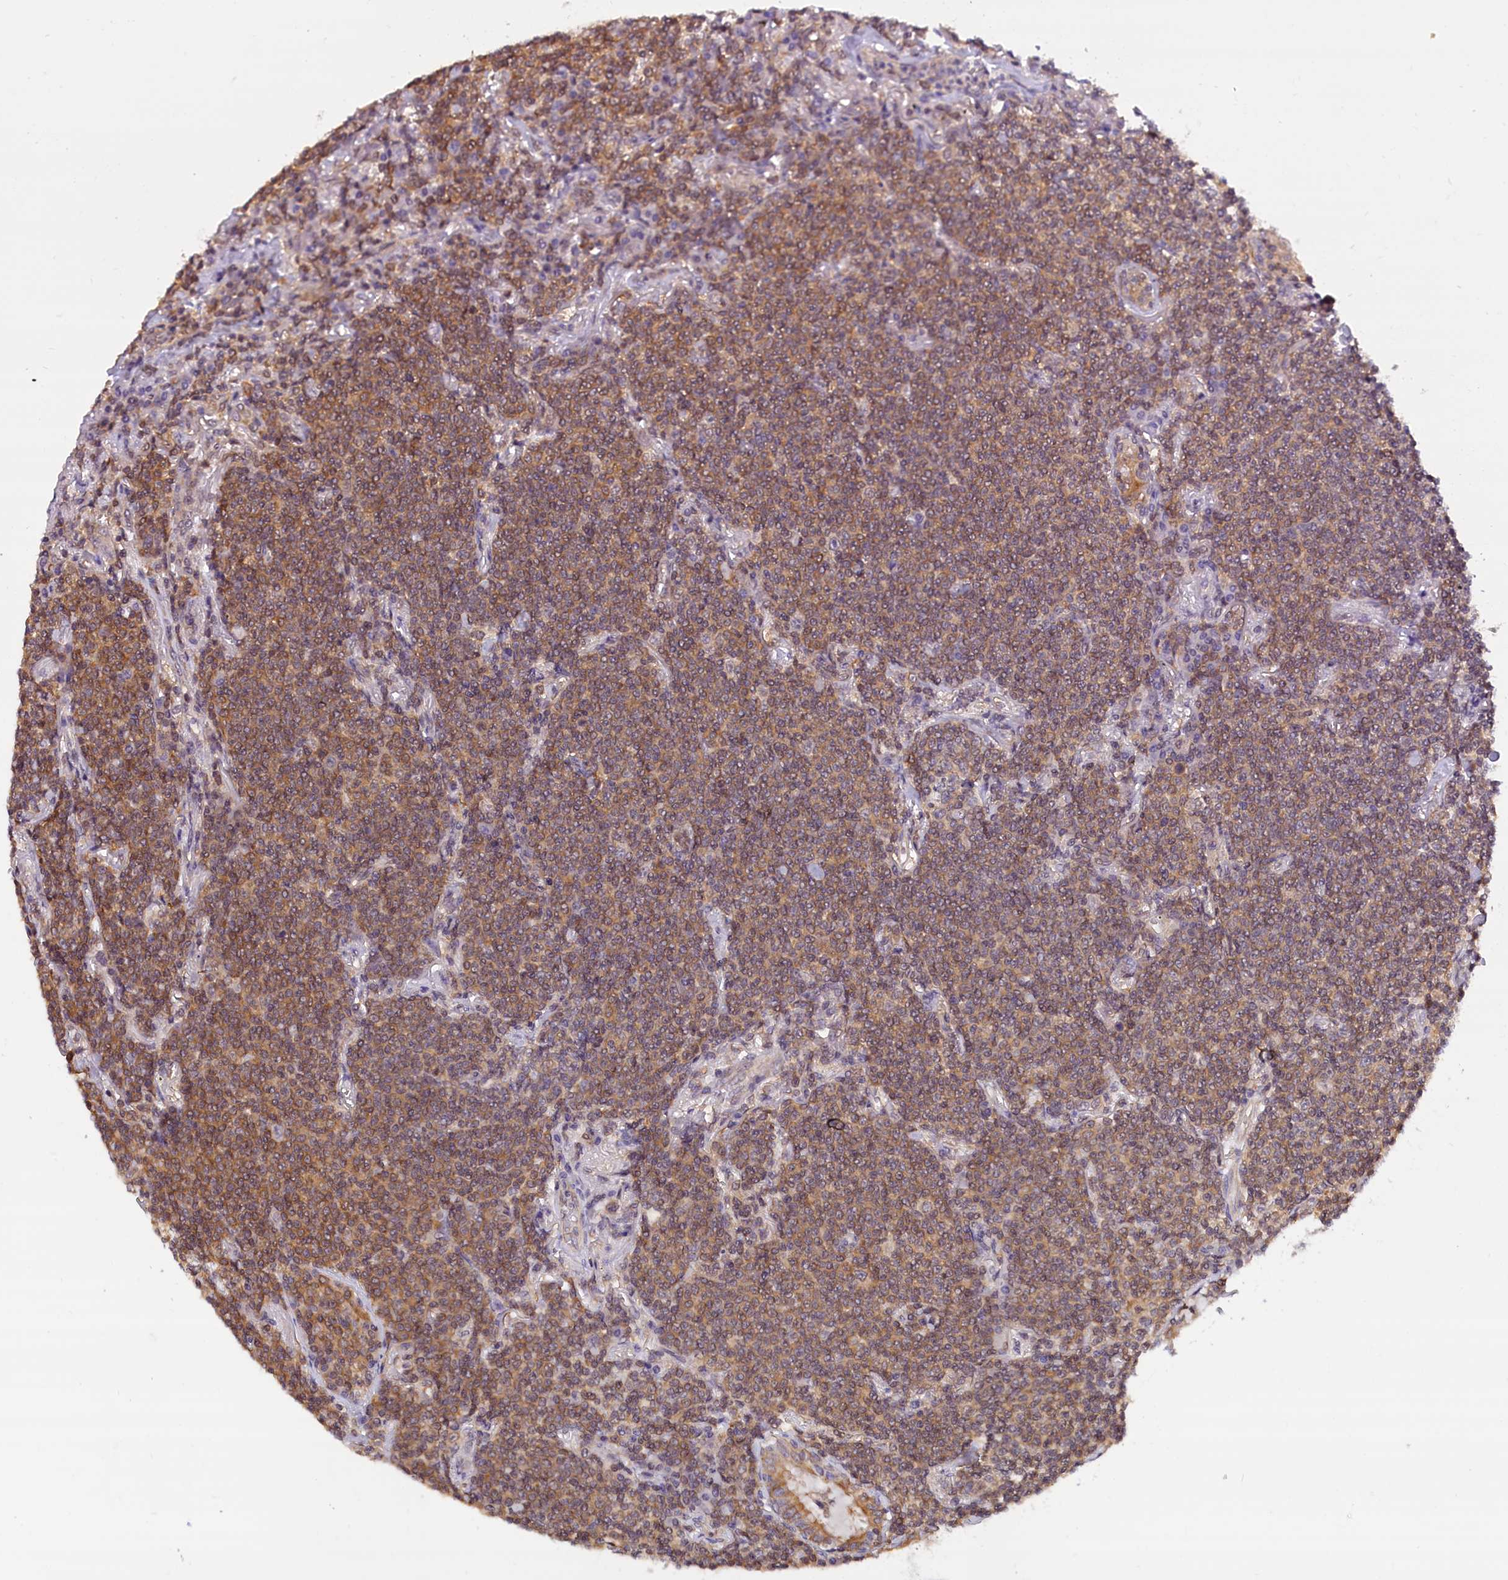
{"staining": {"intensity": "moderate", "quantity": ">75%", "location": "cytoplasmic/membranous"}, "tissue": "lymphoma", "cell_type": "Tumor cells", "image_type": "cancer", "snomed": [{"axis": "morphology", "description": "Malignant lymphoma, non-Hodgkin's type, Low grade"}, {"axis": "topography", "description": "Lung"}], "caption": "Immunohistochemical staining of human lymphoma reveals medium levels of moderate cytoplasmic/membranous protein expression in about >75% of tumor cells.", "gene": "TBCB", "patient": {"sex": "female", "age": 71}}